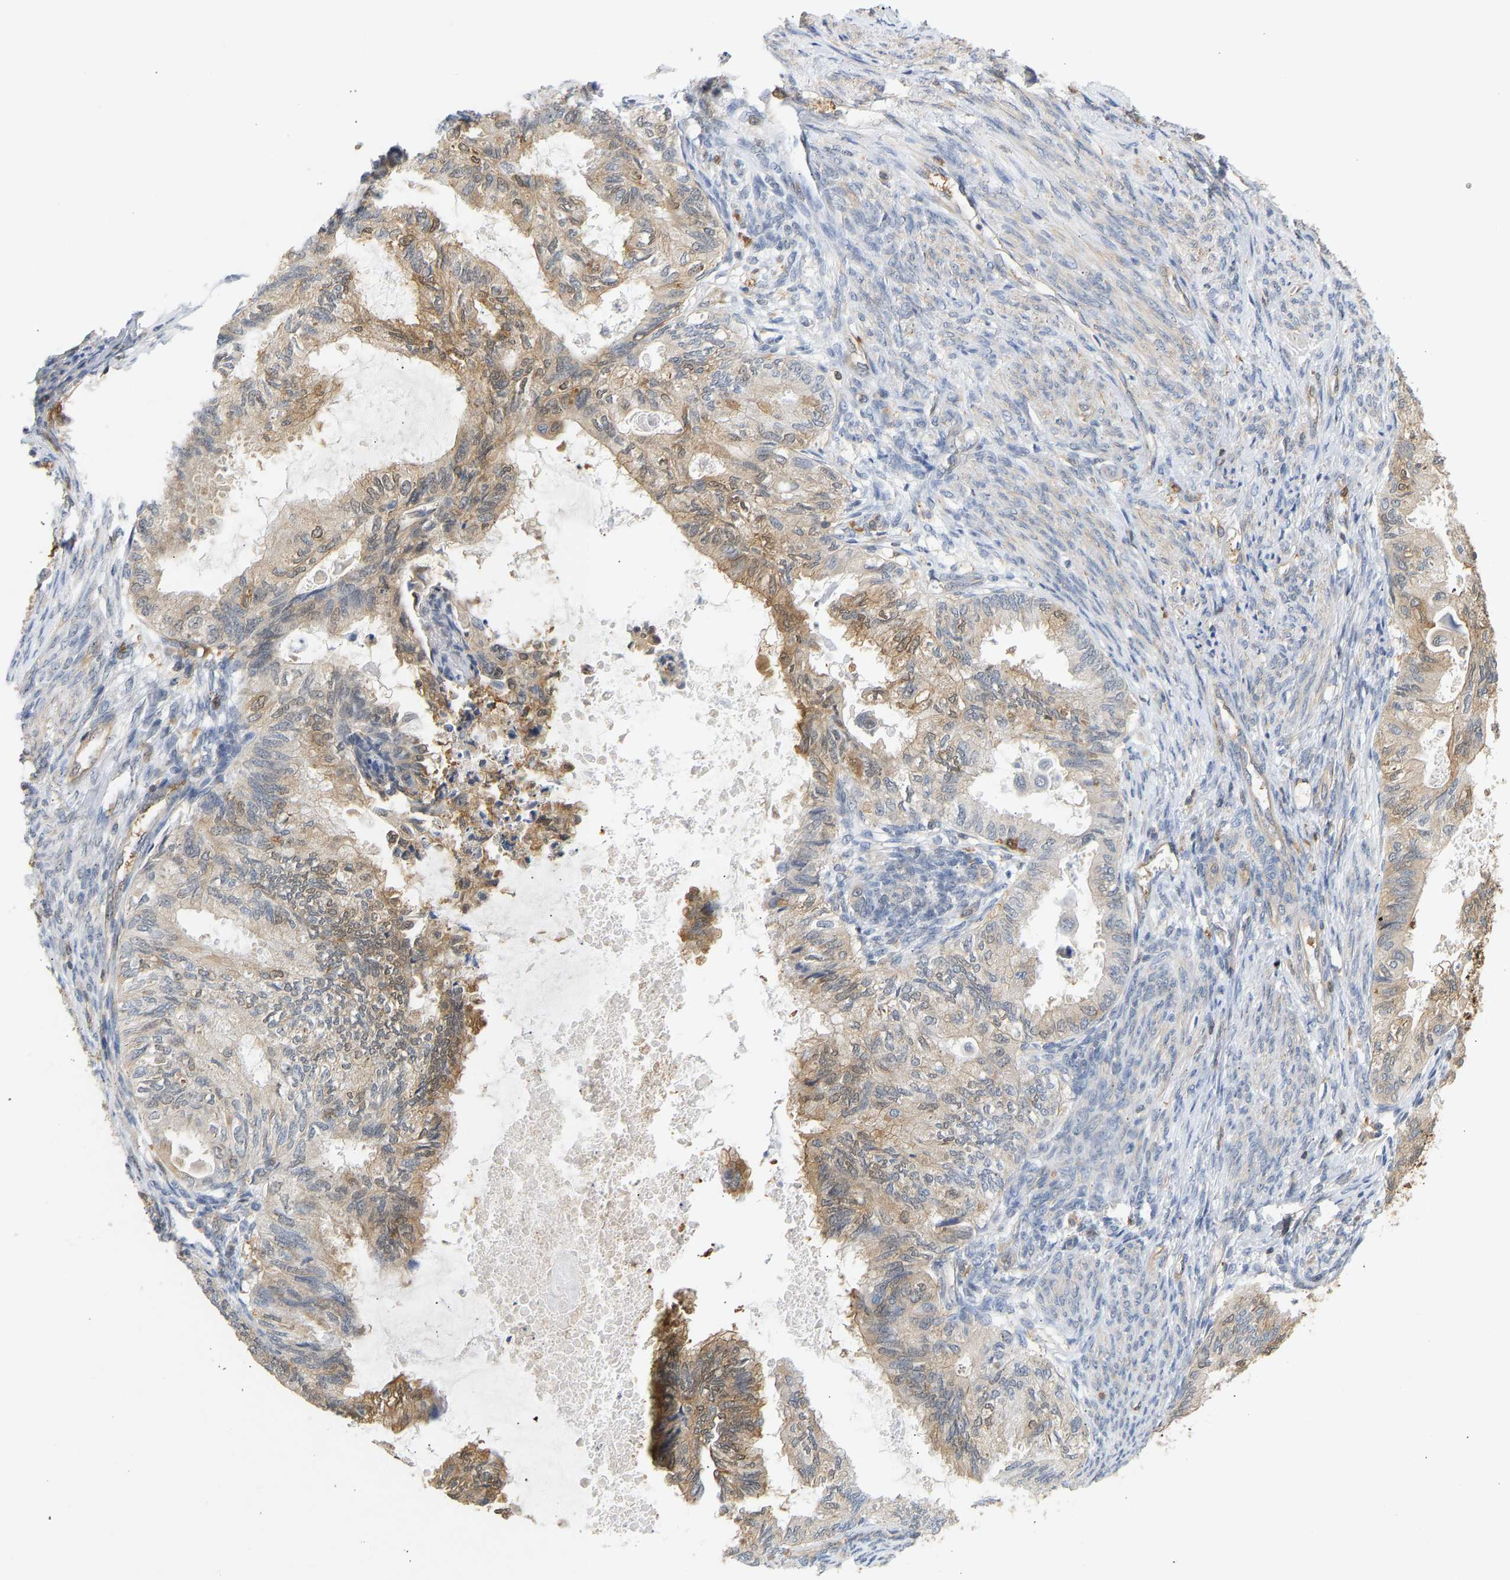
{"staining": {"intensity": "moderate", "quantity": ">75%", "location": "cytoplasmic/membranous"}, "tissue": "cervical cancer", "cell_type": "Tumor cells", "image_type": "cancer", "snomed": [{"axis": "morphology", "description": "Normal tissue, NOS"}, {"axis": "morphology", "description": "Adenocarcinoma, NOS"}, {"axis": "topography", "description": "Cervix"}, {"axis": "topography", "description": "Endometrium"}], "caption": "This photomicrograph demonstrates cervical adenocarcinoma stained with immunohistochemistry to label a protein in brown. The cytoplasmic/membranous of tumor cells show moderate positivity for the protein. Nuclei are counter-stained blue.", "gene": "ENO1", "patient": {"sex": "female", "age": 86}}